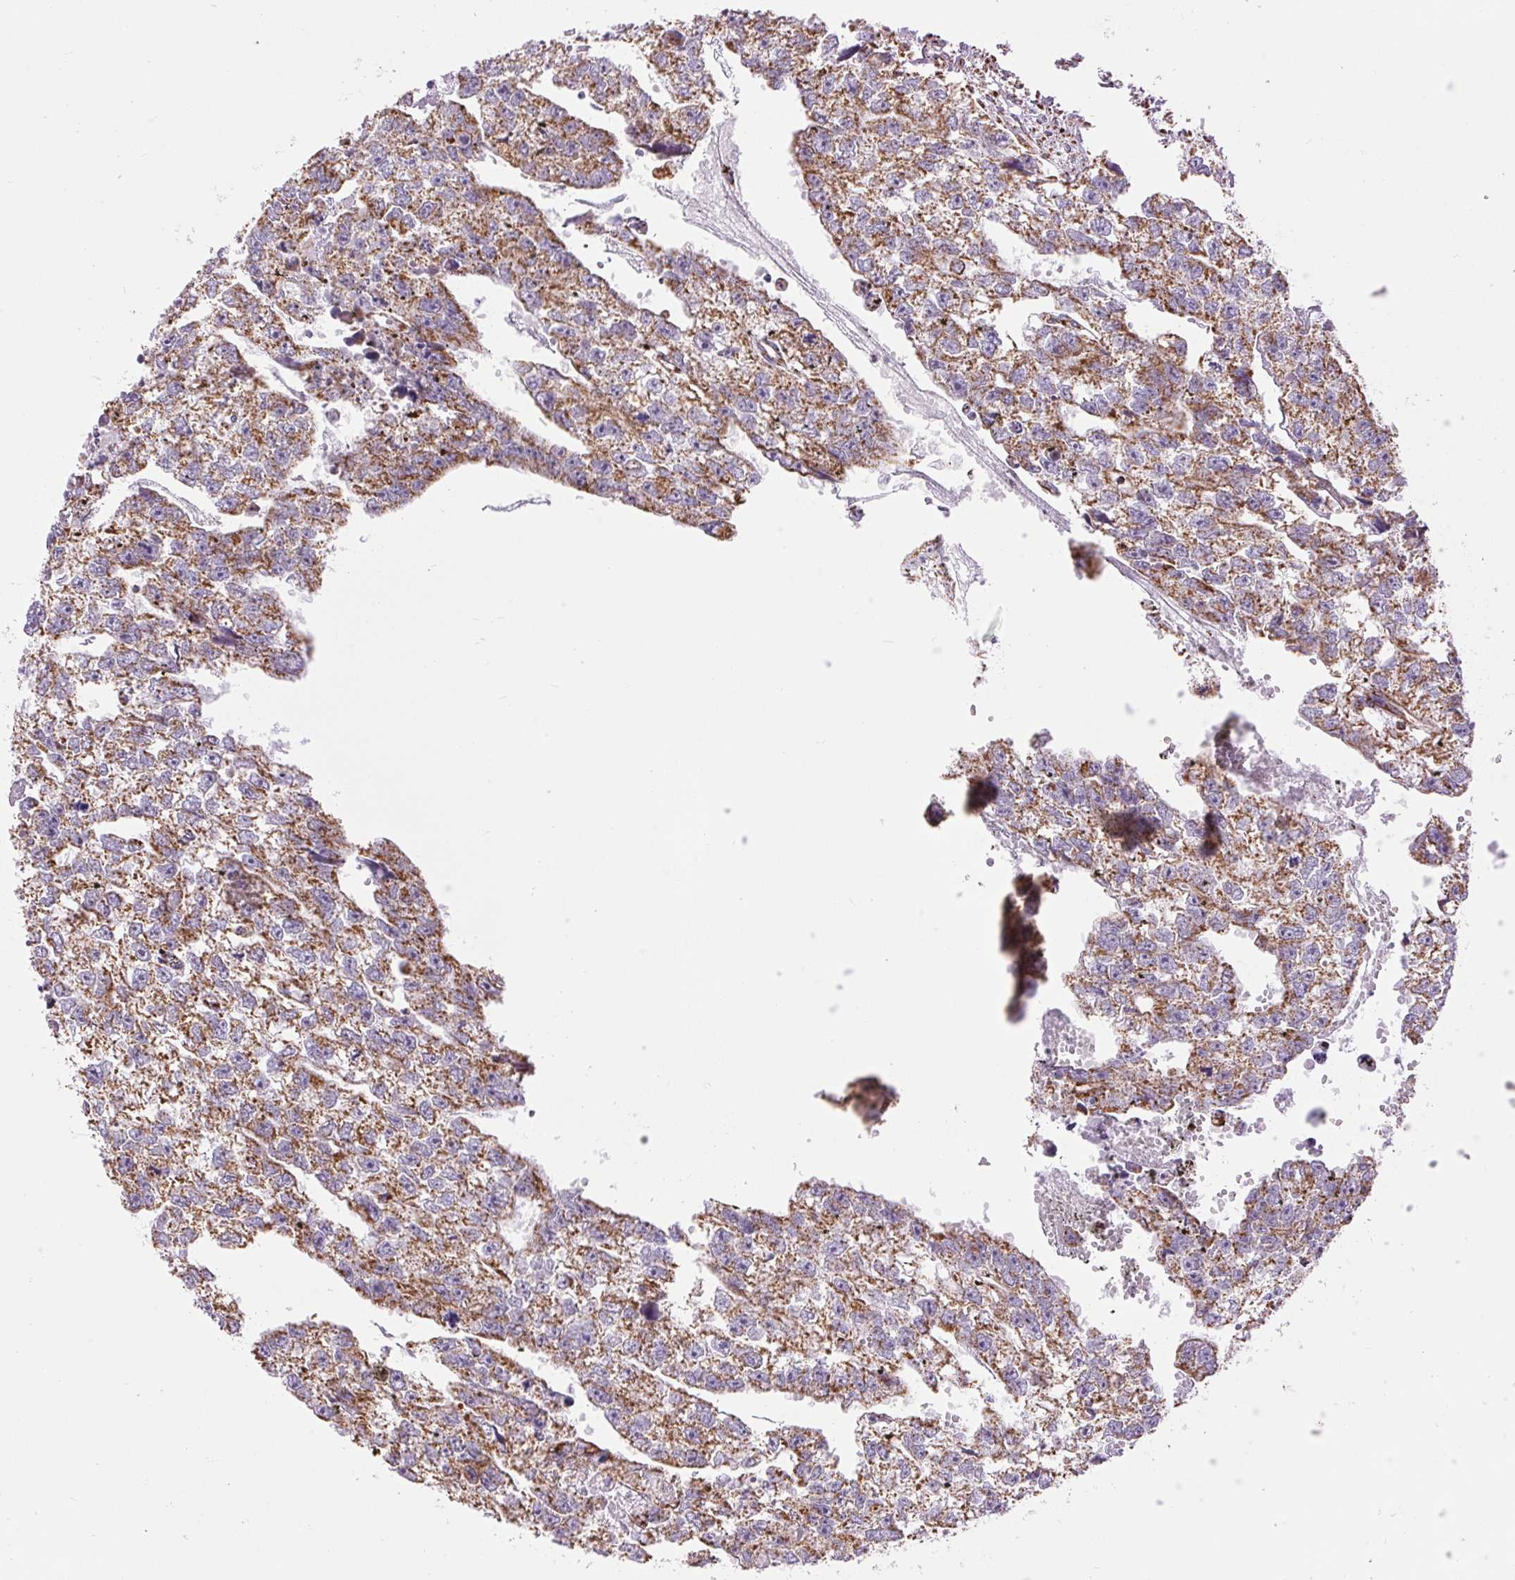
{"staining": {"intensity": "moderate", "quantity": ">75%", "location": "cytoplasmic/membranous"}, "tissue": "testis cancer", "cell_type": "Tumor cells", "image_type": "cancer", "snomed": [{"axis": "morphology", "description": "Carcinoma, Embryonal, NOS"}, {"axis": "morphology", "description": "Teratoma, malignant, NOS"}, {"axis": "topography", "description": "Testis"}], "caption": "This image reveals immunohistochemistry (IHC) staining of human testis cancer, with medium moderate cytoplasmic/membranous positivity in approximately >75% of tumor cells.", "gene": "ATP5PB", "patient": {"sex": "male", "age": 44}}